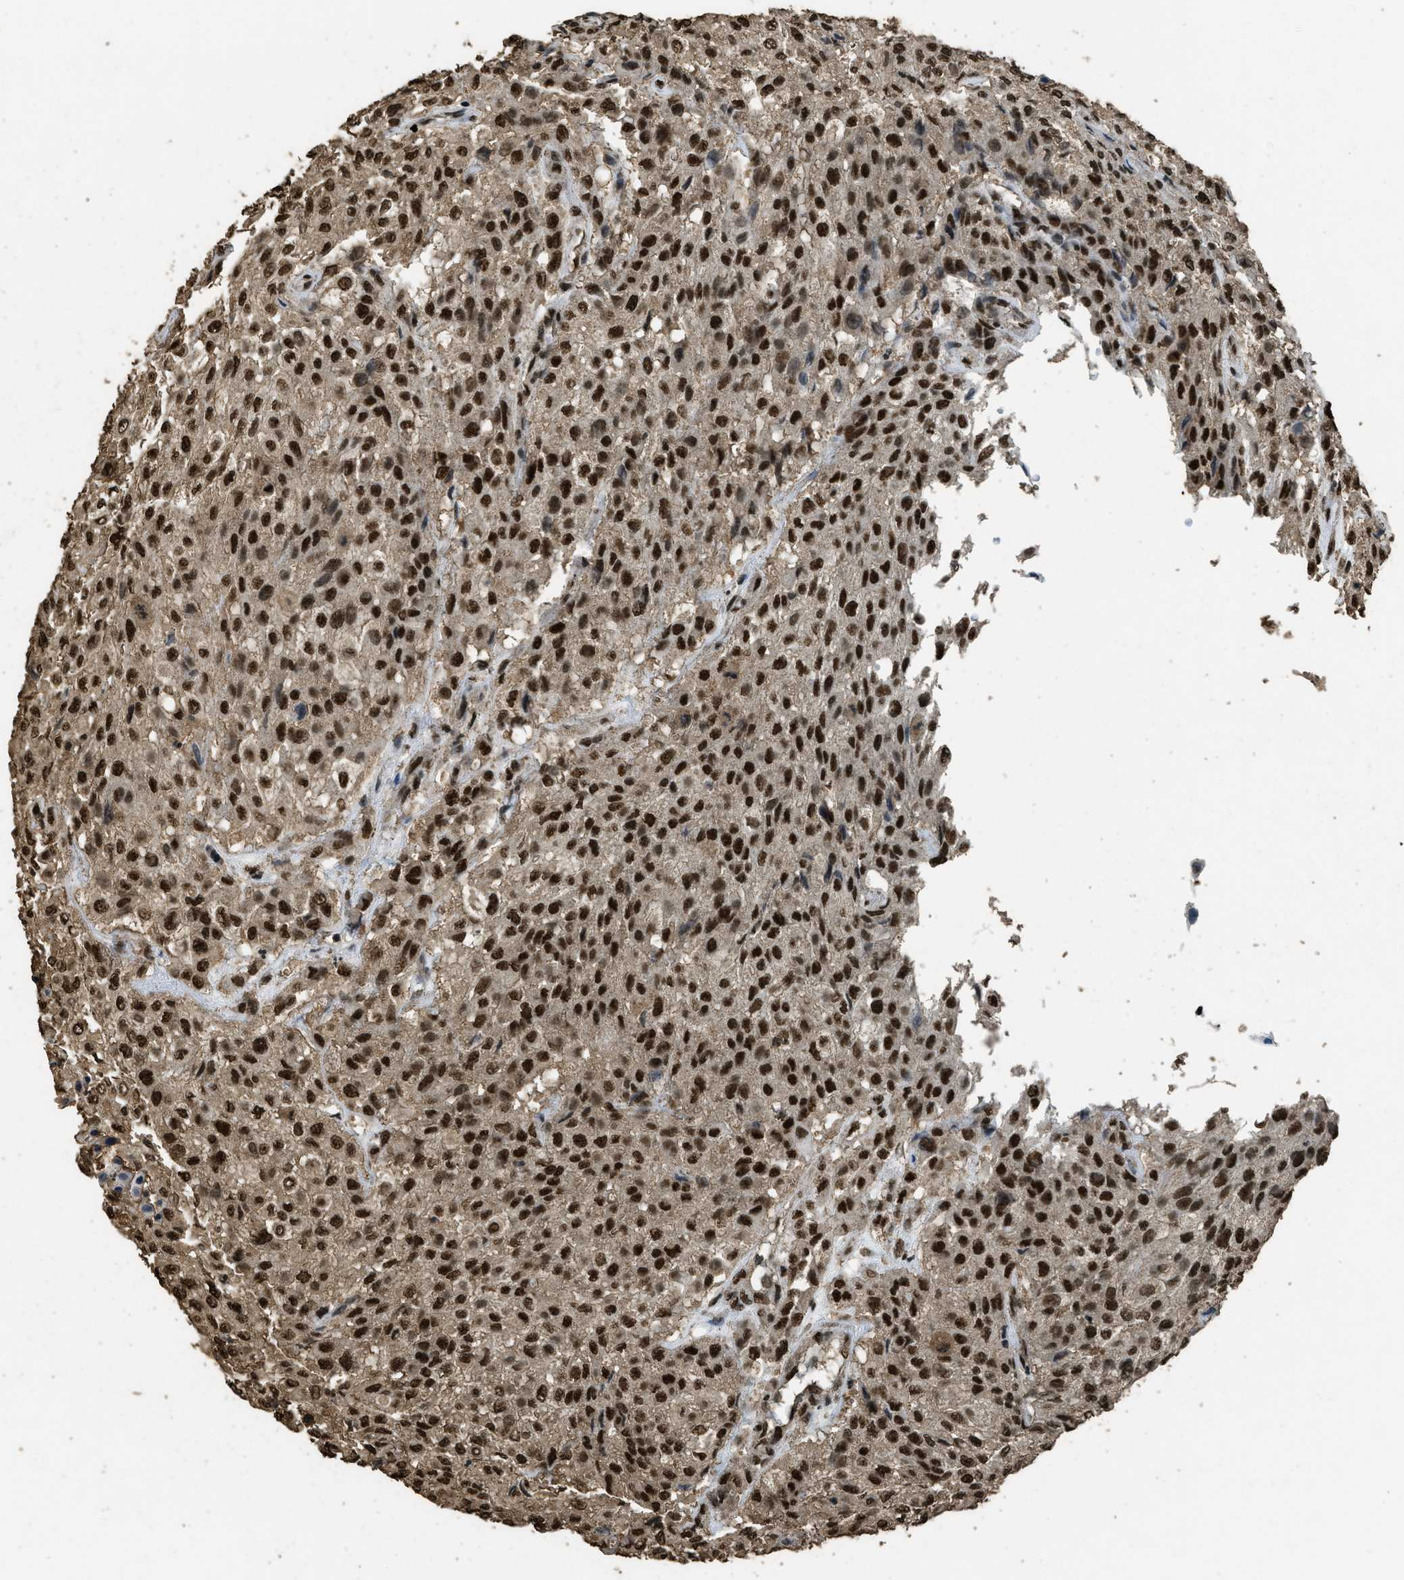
{"staining": {"intensity": "strong", "quantity": ">75%", "location": "nuclear"}, "tissue": "urothelial cancer", "cell_type": "Tumor cells", "image_type": "cancer", "snomed": [{"axis": "morphology", "description": "Urothelial carcinoma, High grade"}, {"axis": "topography", "description": "Urinary bladder"}], "caption": "The image demonstrates immunohistochemical staining of urothelial carcinoma (high-grade). There is strong nuclear staining is appreciated in approximately >75% of tumor cells.", "gene": "MYB", "patient": {"sex": "male", "age": 57}}